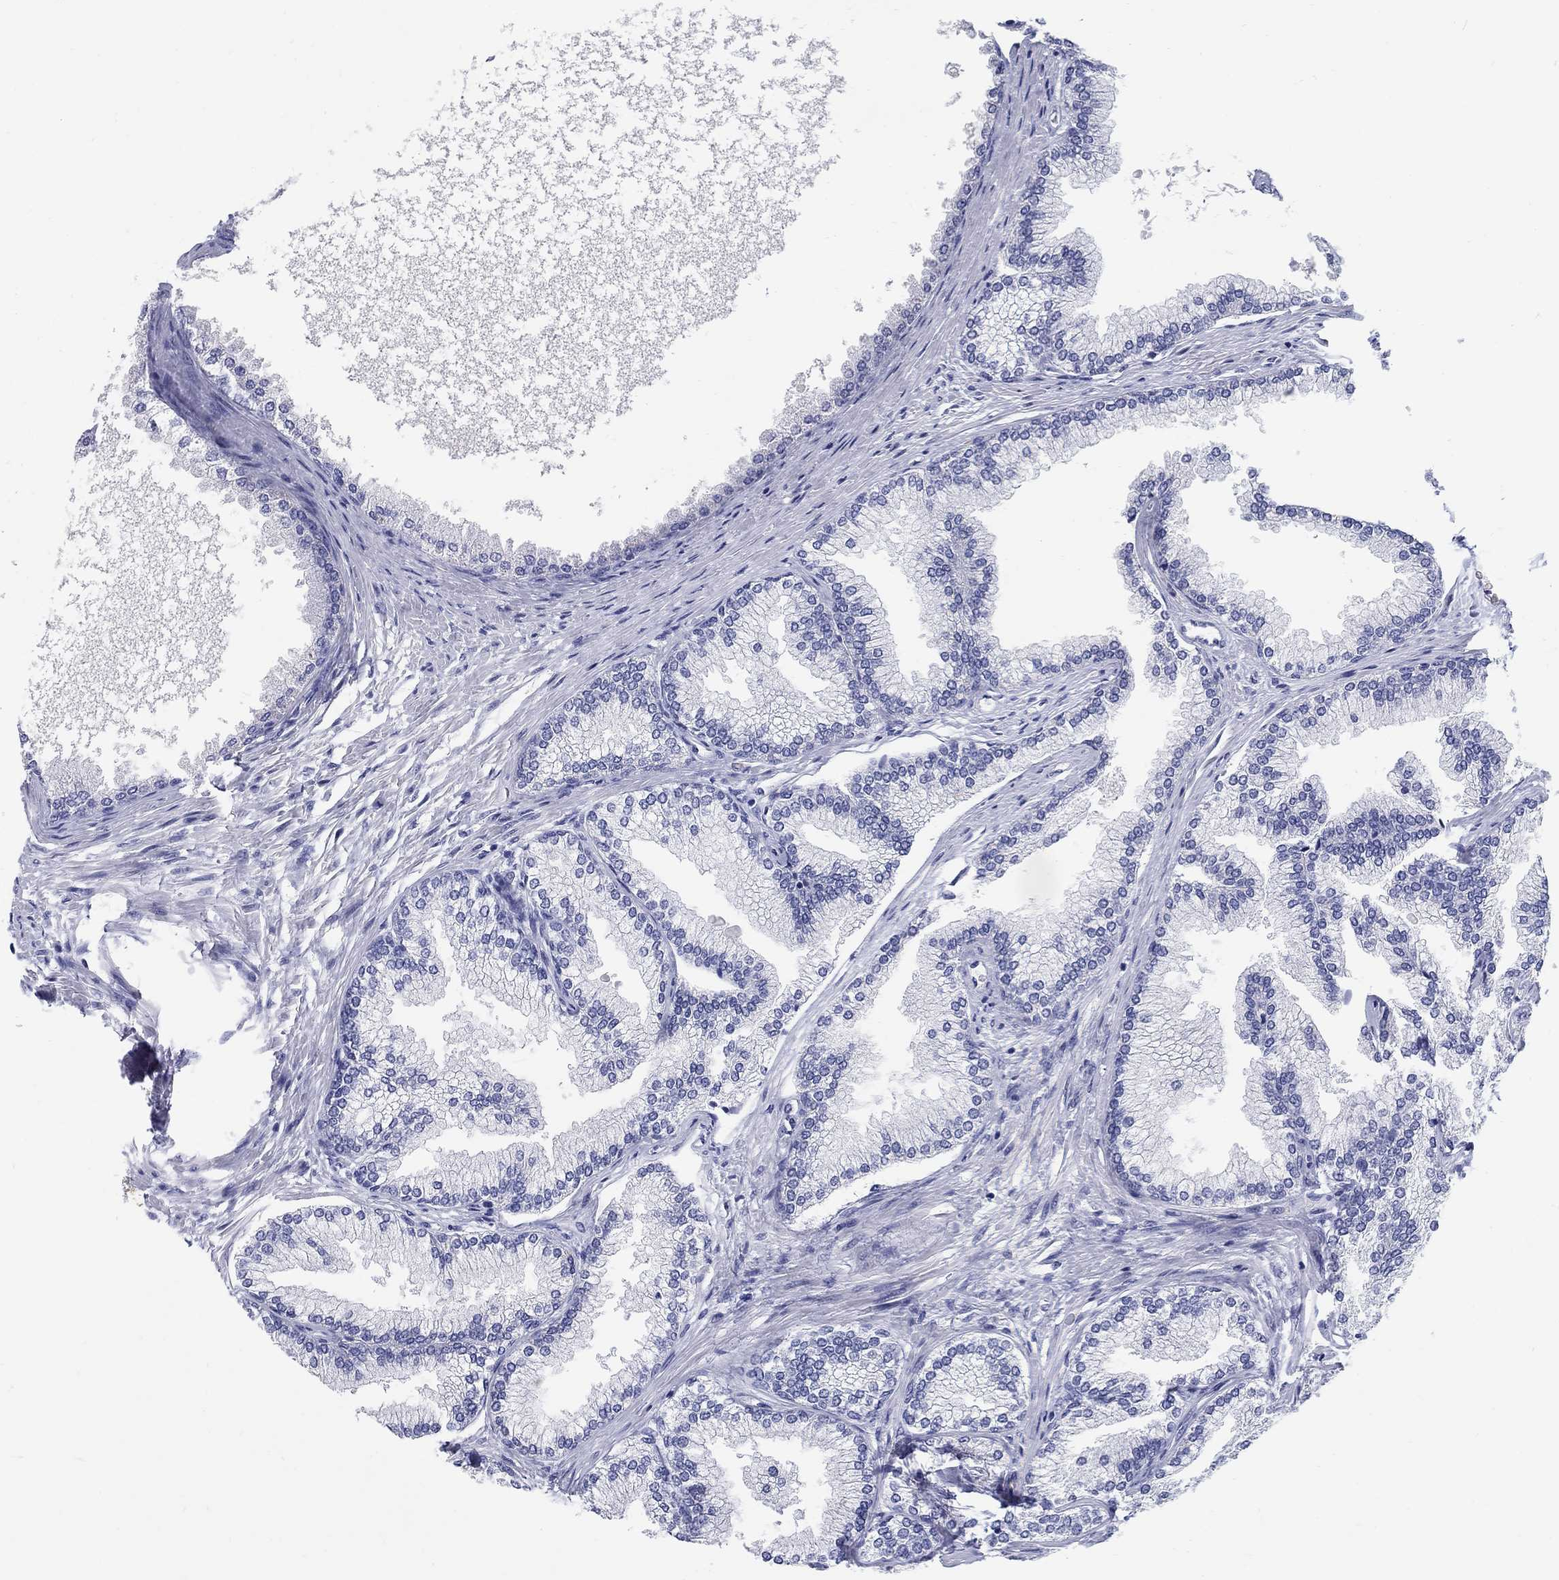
{"staining": {"intensity": "negative", "quantity": "none", "location": "none"}, "tissue": "prostate", "cell_type": "Glandular cells", "image_type": "normal", "snomed": [{"axis": "morphology", "description": "Normal tissue, NOS"}, {"axis": "topography", "description": "Prostate"}], "caption": "The histopathology image reveals no staining of glandular cells in unremarkable prostate. (DAB (3,3'-diaminobenzidine) IHC, high magnification).", "gene": "AKR1C1", "patient": {"sex": "male", "age": 72}}